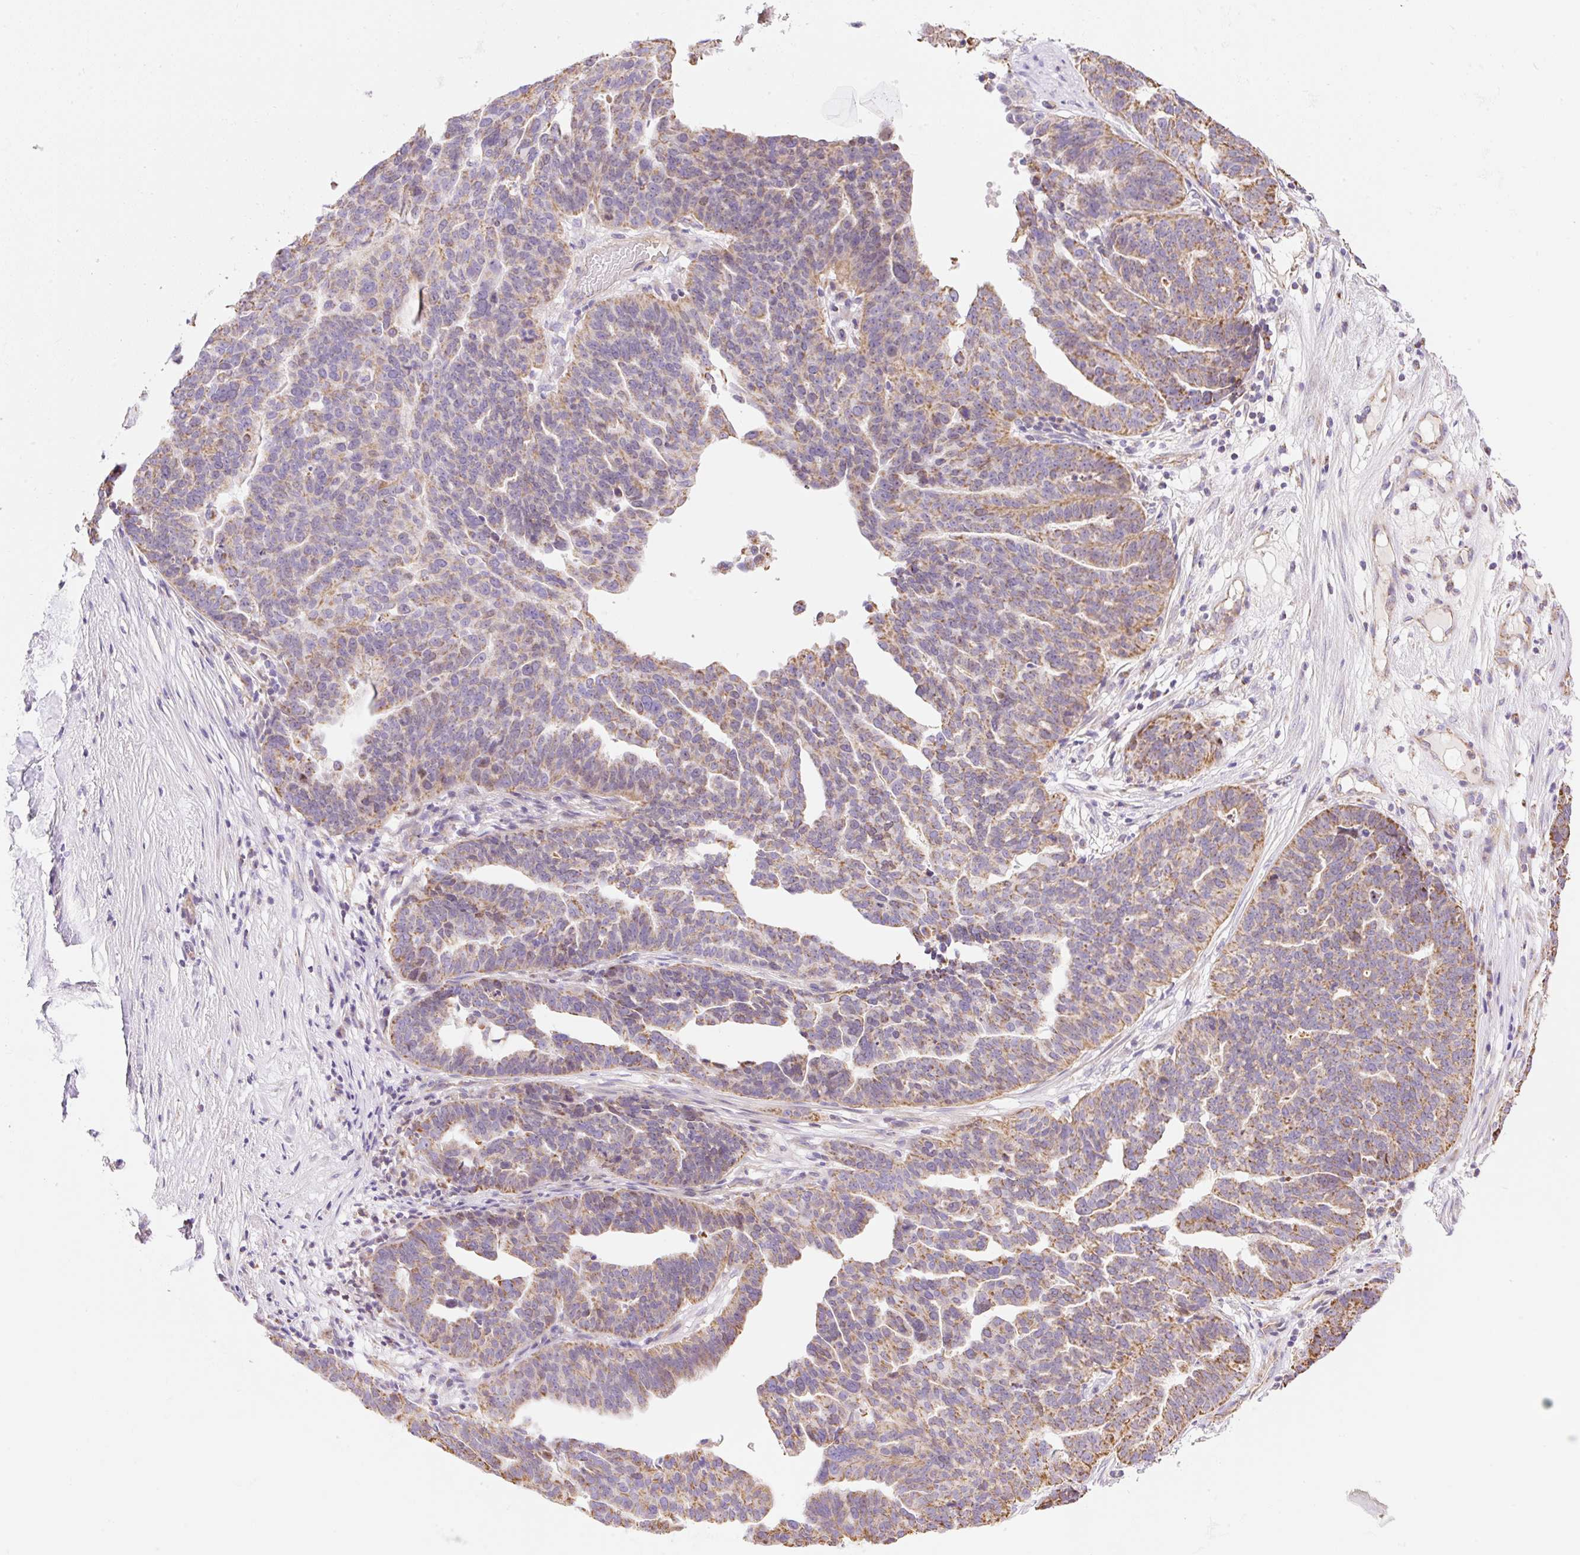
{"staining": {"intensity": "moderate", "quantity": "25%-75%", "location": "cytoplasmic/membranous"}, "tissue": "ovarian cancer", "cell_type": "Tumor cells", "image_type": "cancer", "snomed": [{"axis": "morphology", "description": "Cystadenocarcinoma, serous, NOS"}, {"axis": "topography", "description": "Ovary"}], "caption": "Serous cystadenocarcinoma (ovarian) stained with a protein marker demonstrates moderate staining in tumor cells.", "gene": "ESAM", "patient": {"sex": "female", "age": 59}}